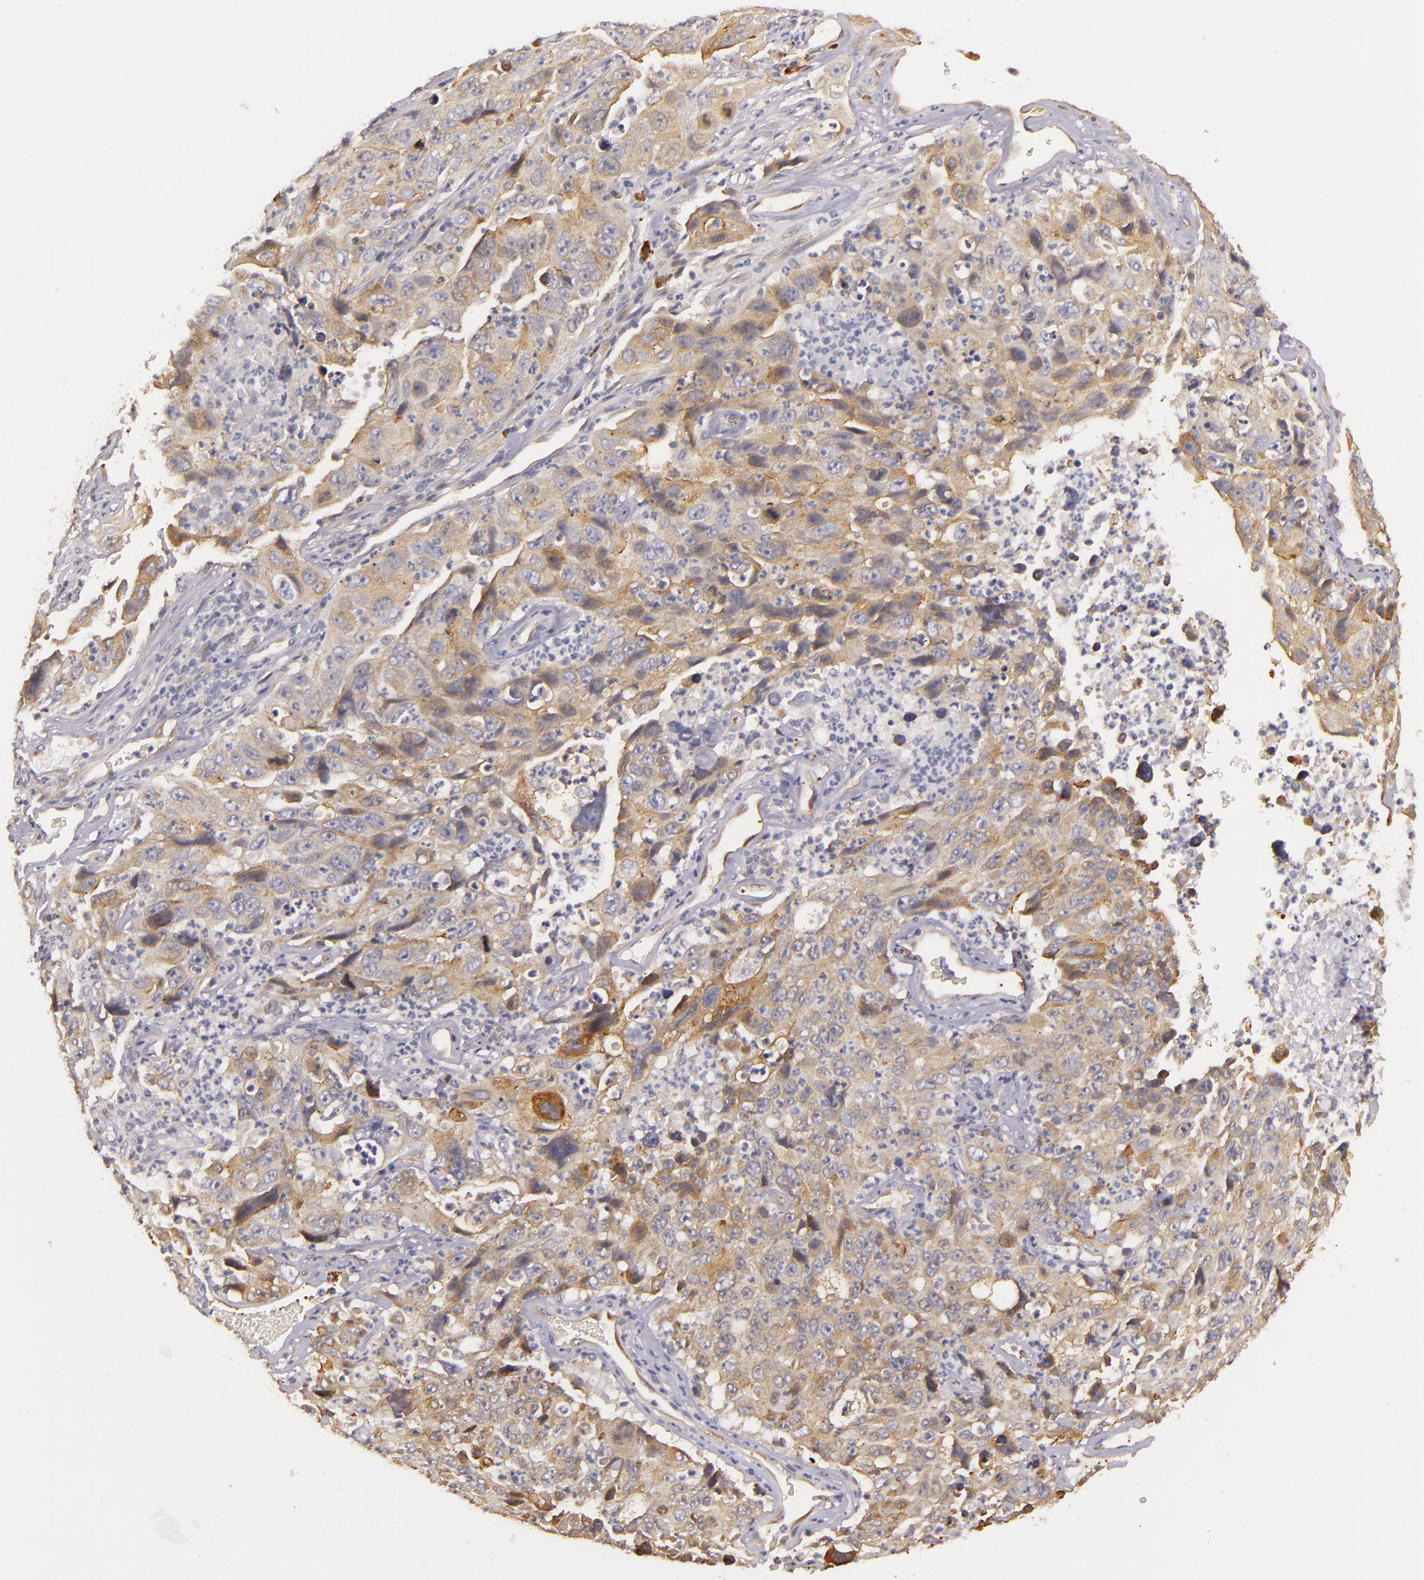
{"staining": {"intensity": "weak", "quantity": ">75%", "location": "cytoplasmic/membranous"}, "tissue": "lung cancer", "cell_type": "Tumor cells", "image_type": "cancer", "snomed": [{"axis": "morphology", "description": "Squamous cell carcinoma, NOS"}, {"axis": "topography", "description": "Lung"}], "caption": "Protein analysis of lung squamous cell carcinoma tissue displays weak cytoplasmic/membranous positivity in approximately >75% of tumor cells. (DAB (3,3'-diaminobenzidine) = brown stain, brightfield microscopy at high magnification).", "gene": "SYTL4", "patient": {"sex": "male", "age": 64}}